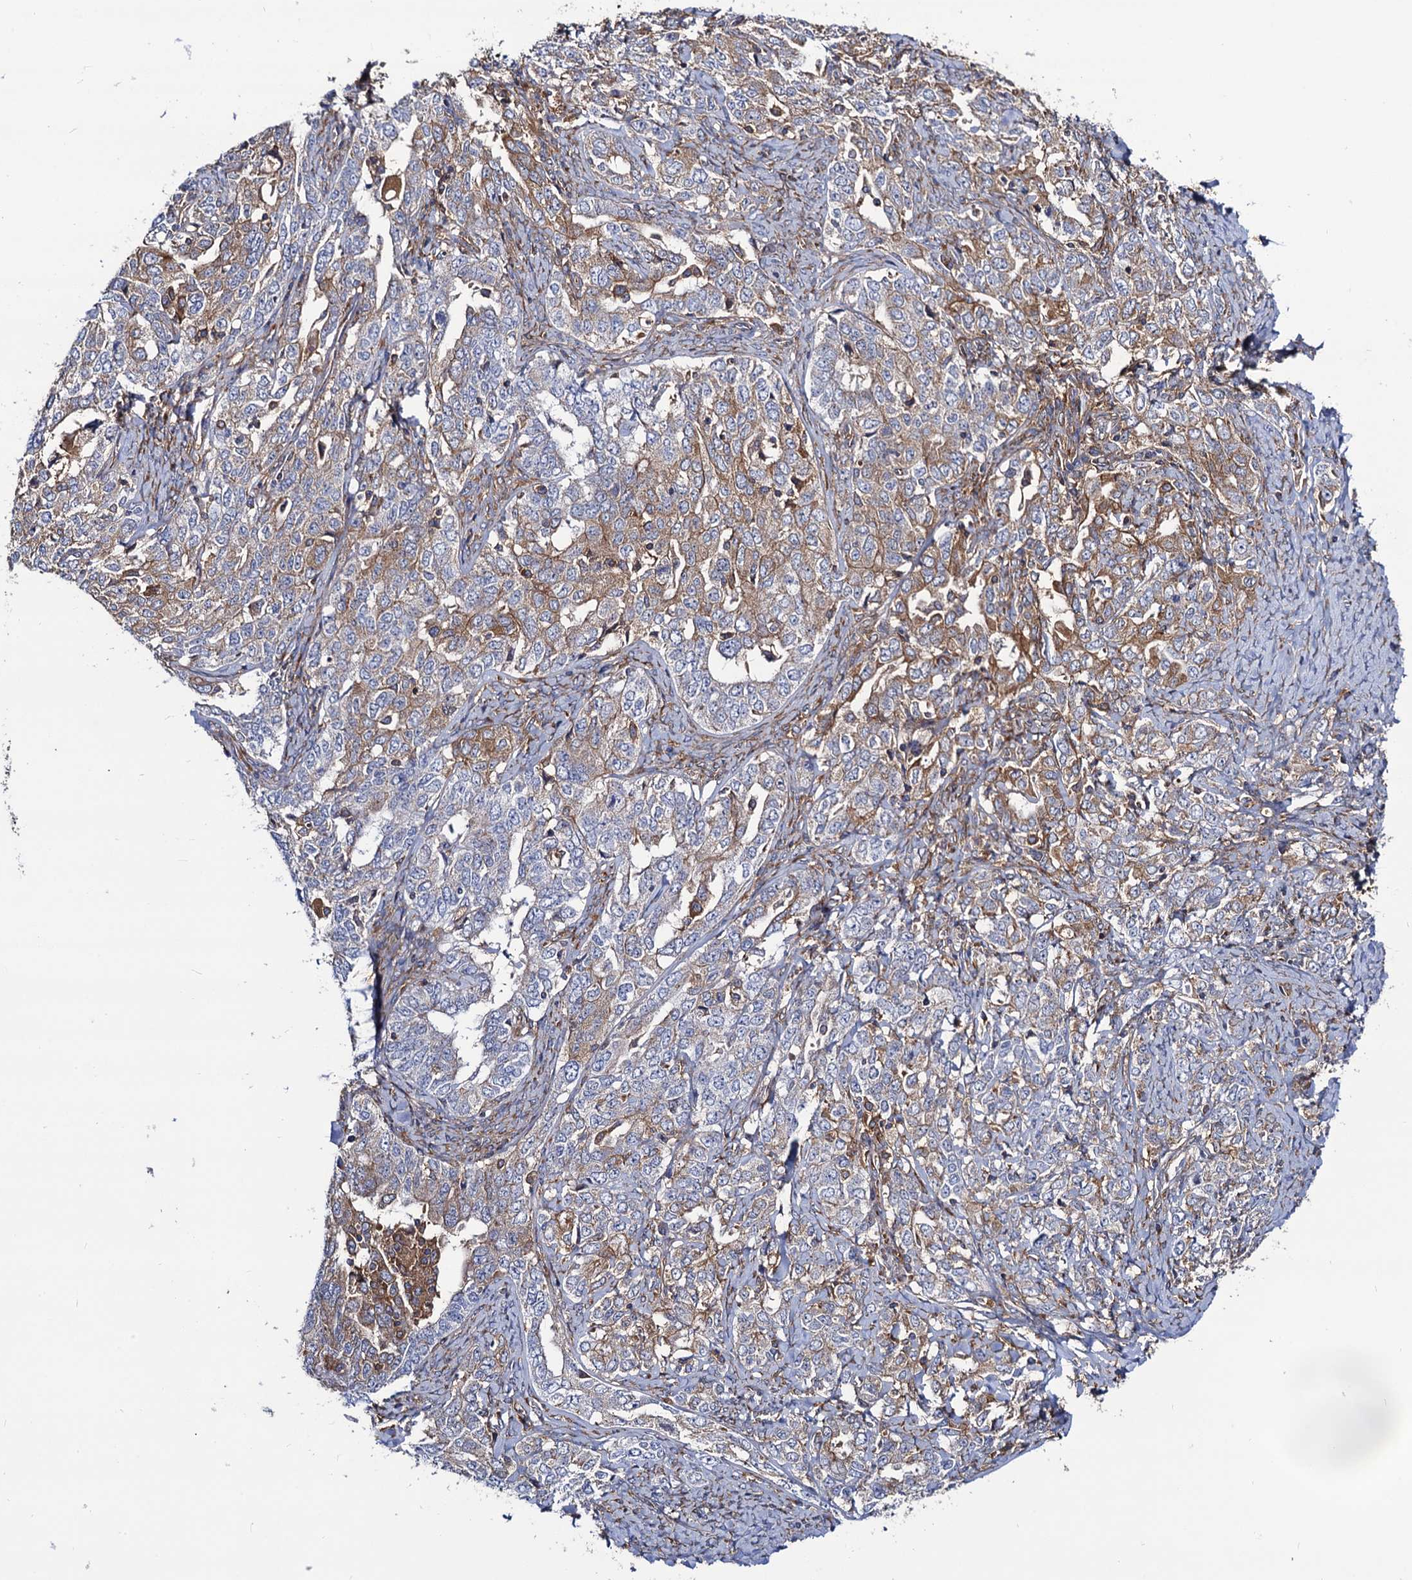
{"staining": {"intensity": "moderate", "quantity": "25%-75%", "location": "cytoplasmic/membranous"}, "tissue": "ovarian cancer", "cell_type": "Tumor cells", "image_type": "cancer", "snomed": [{"axis": "morphology", "description": "Carcinoma, endometroid"}, {"axis": "topography", "description": "Ovary"}], "caption": "The histopathology image displays a brown stain indicating the presence of a protein in the cytoplasmic/membranous of tumor cells in ovarian endometroid carcinoma. (DAB (3,3'-diaminobenzidine) IHC with brightfield microscopy, high magnification).", "gene": "DYDC1", "patient": {"sex": "female", "age": 62}}